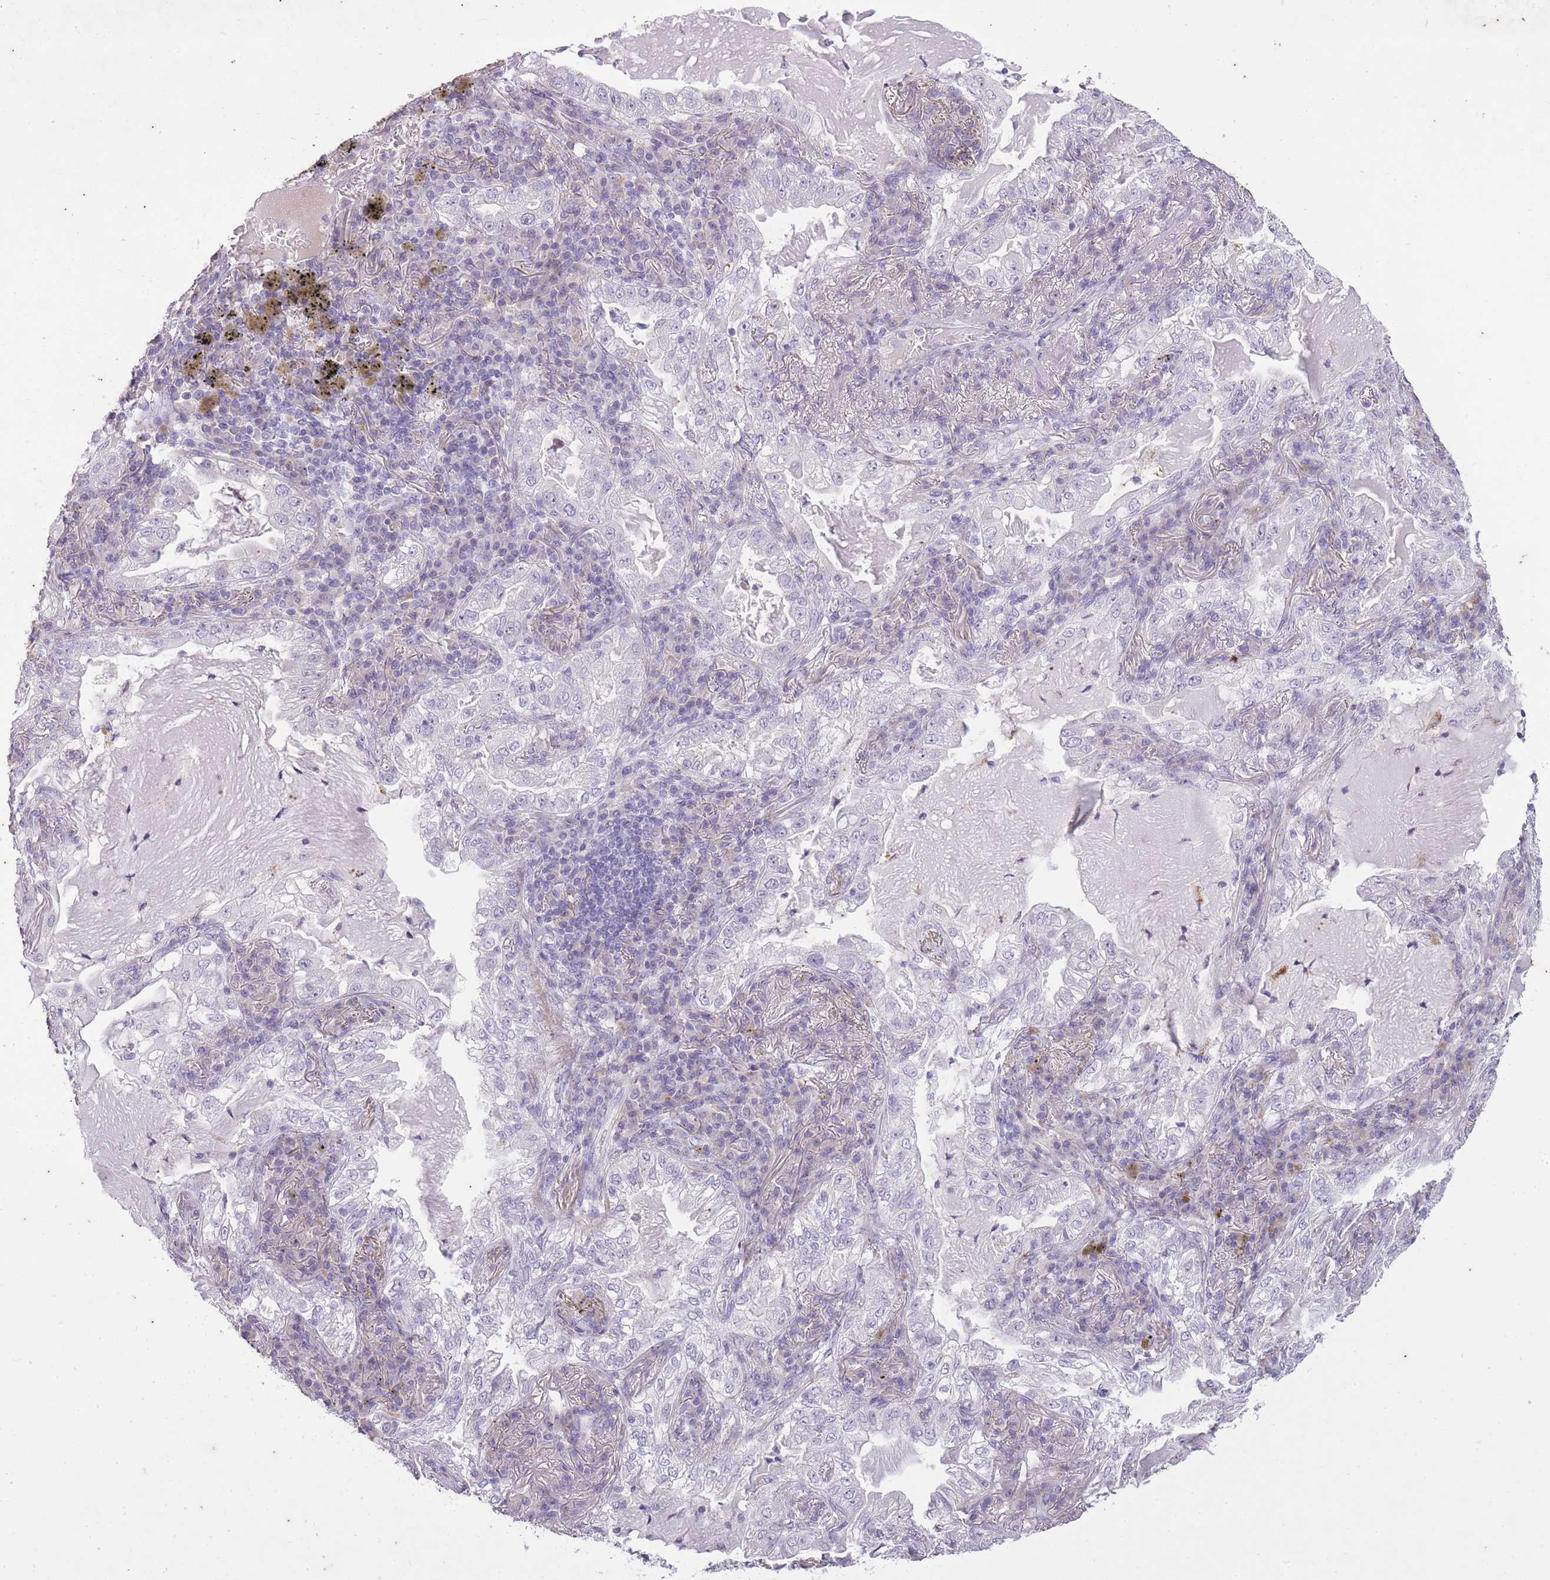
{"staining": {"intensity": "negative", "quantity": "none", "location": "none"}, "tissue": "lung cancer", "cell_type": "Tumor cells", "image_type": "cancer", "snomed": [{"axis": "morphology", "description": "Adenocarcinoma, NOS"}, {"axis": "topography", "description": "Lung"}], "caption": "Immunohistochemical staining of adenocarcinoma (lung) shows no significant expression in tumor cells.", "gene": "CNTNAP3", "patient": {"sex": "female", "age": 73}}